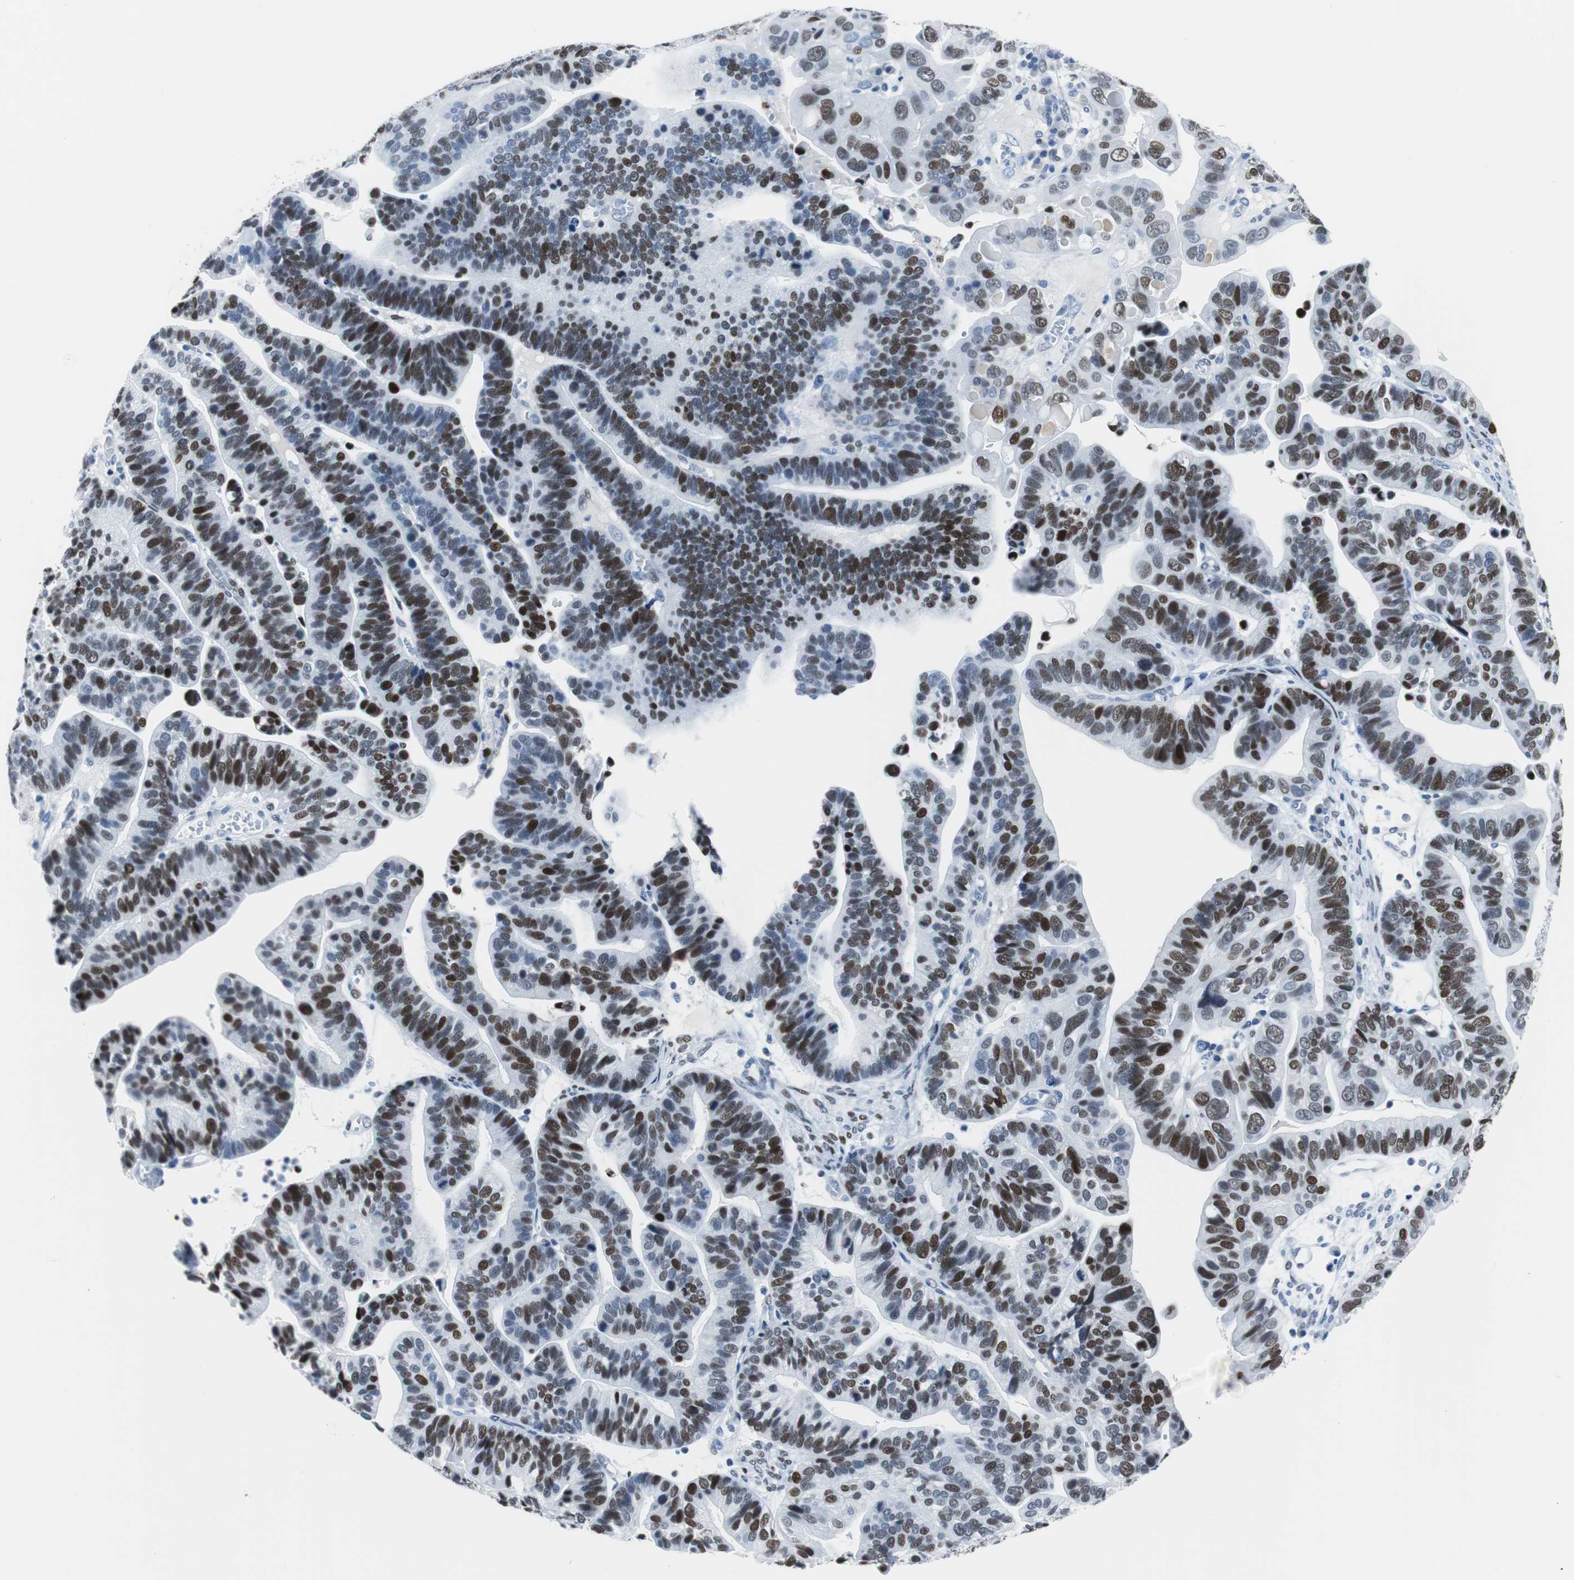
{"staining": {"intensity": "strong", "quantity": ">75%", "location": "nuclear"}, "tissue": "ovarian cancer", "cell_type": "Tumor cells", "image_type": "cancer", "snomed": [{"axis": "morphology", "description": "Cystadenocarcinoma, serous, NOS"}, {"axis": "topography", "description": "Ovary"}], "caption": "Ovarian cancer stained for a protein (brown) exhibits strong nuclear positive positivity in approximately >75% of tumor cells.", "gene": "JUN", "patient": {"sex": "female", "age": 56}}